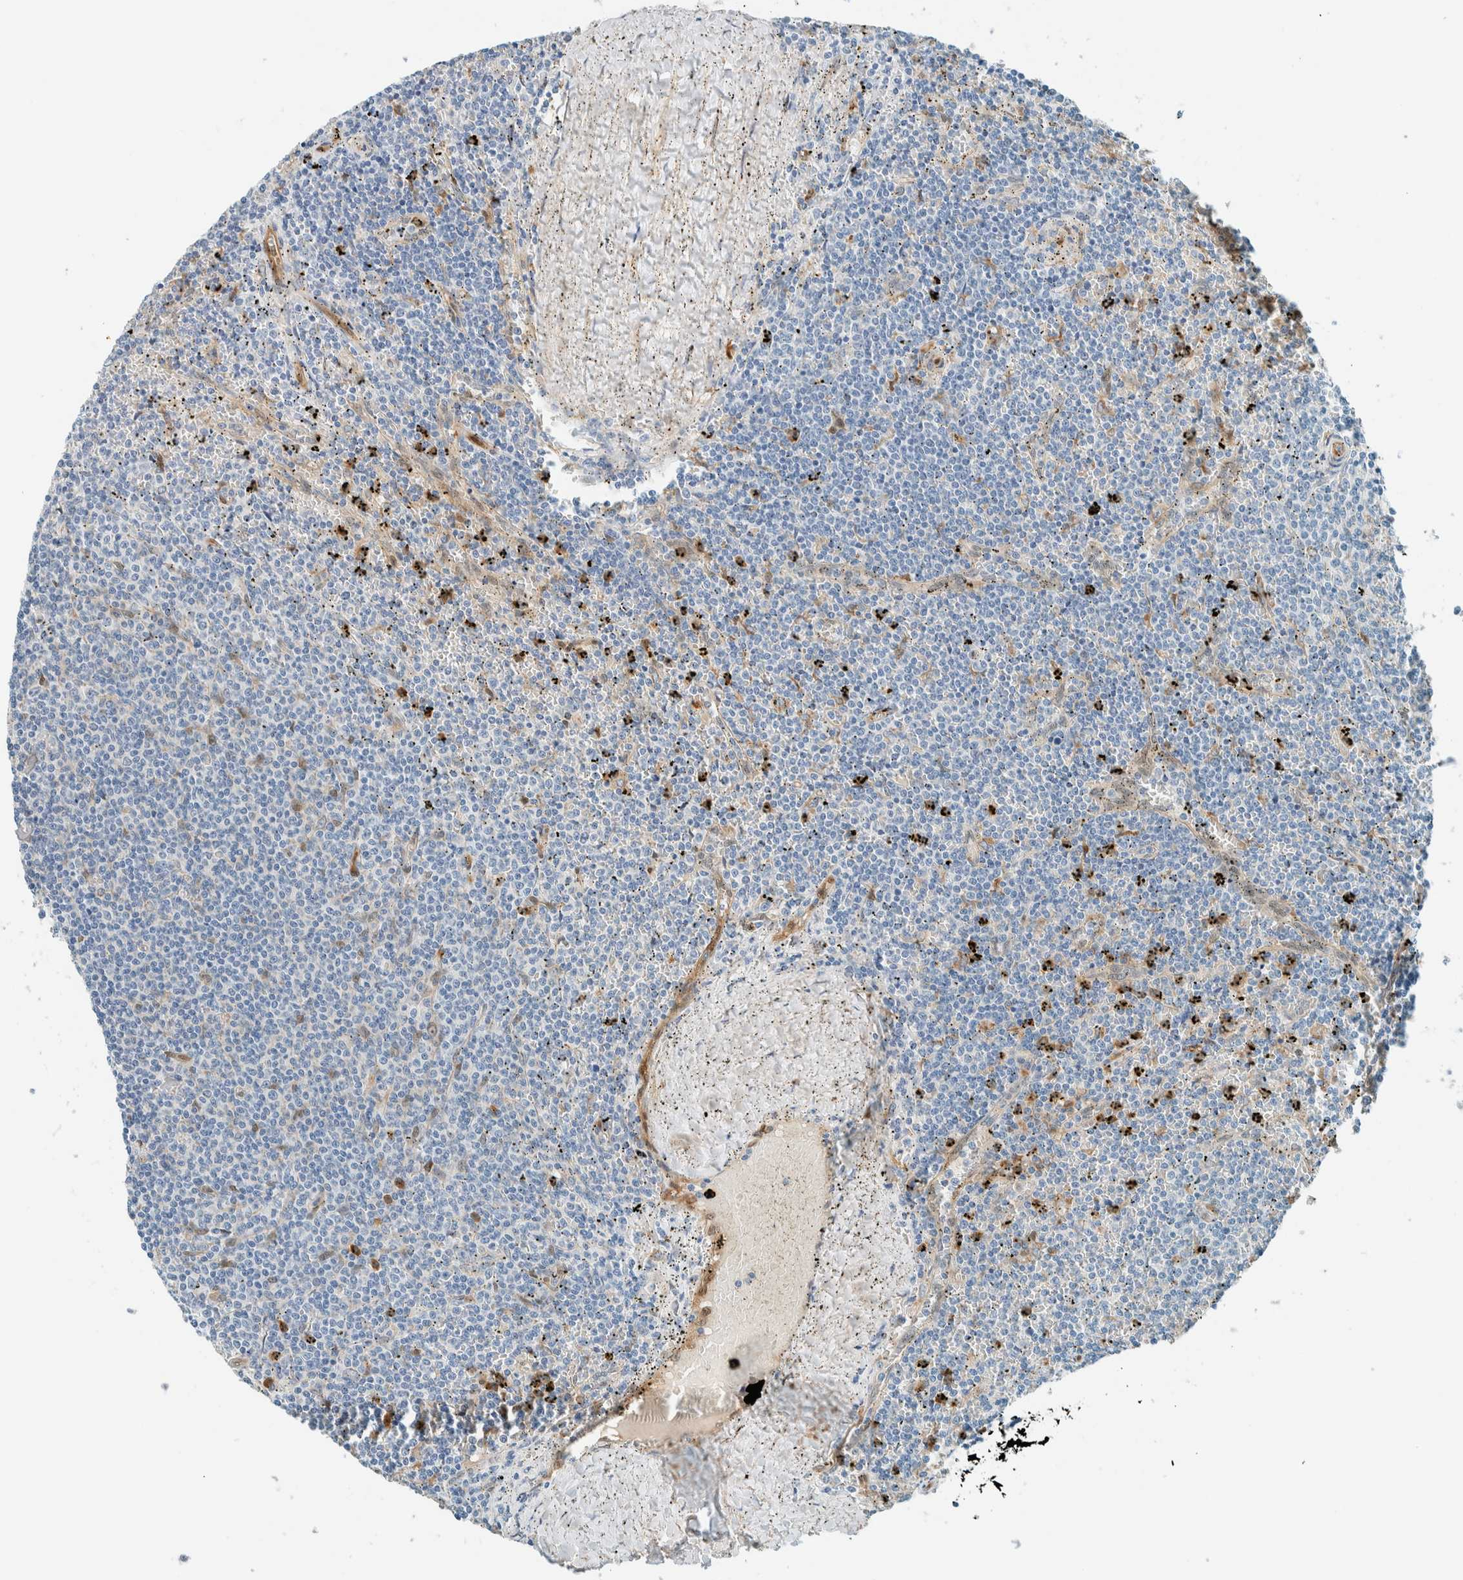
{"staining": {"intensity": "negative", "quantity": "none", "location": "none"}, "tissue": "lymphoma", "cell_type": "Tumor cells", "image_type": "cancer", "snomed": [{"axis": "morphology", "description": "Malignant lymphoma, non-Hodgkin's type, Low grade"}, {"axis": "topography", "description": "Spleen"}], "caption": "Immunohistochemical staining of low-grade malignant lymphoma, non-Hodgkin's type exhibits no significant staining in tumor cells.", "gene": "NXN", "patient": {"sex": "female", "age": 50}}